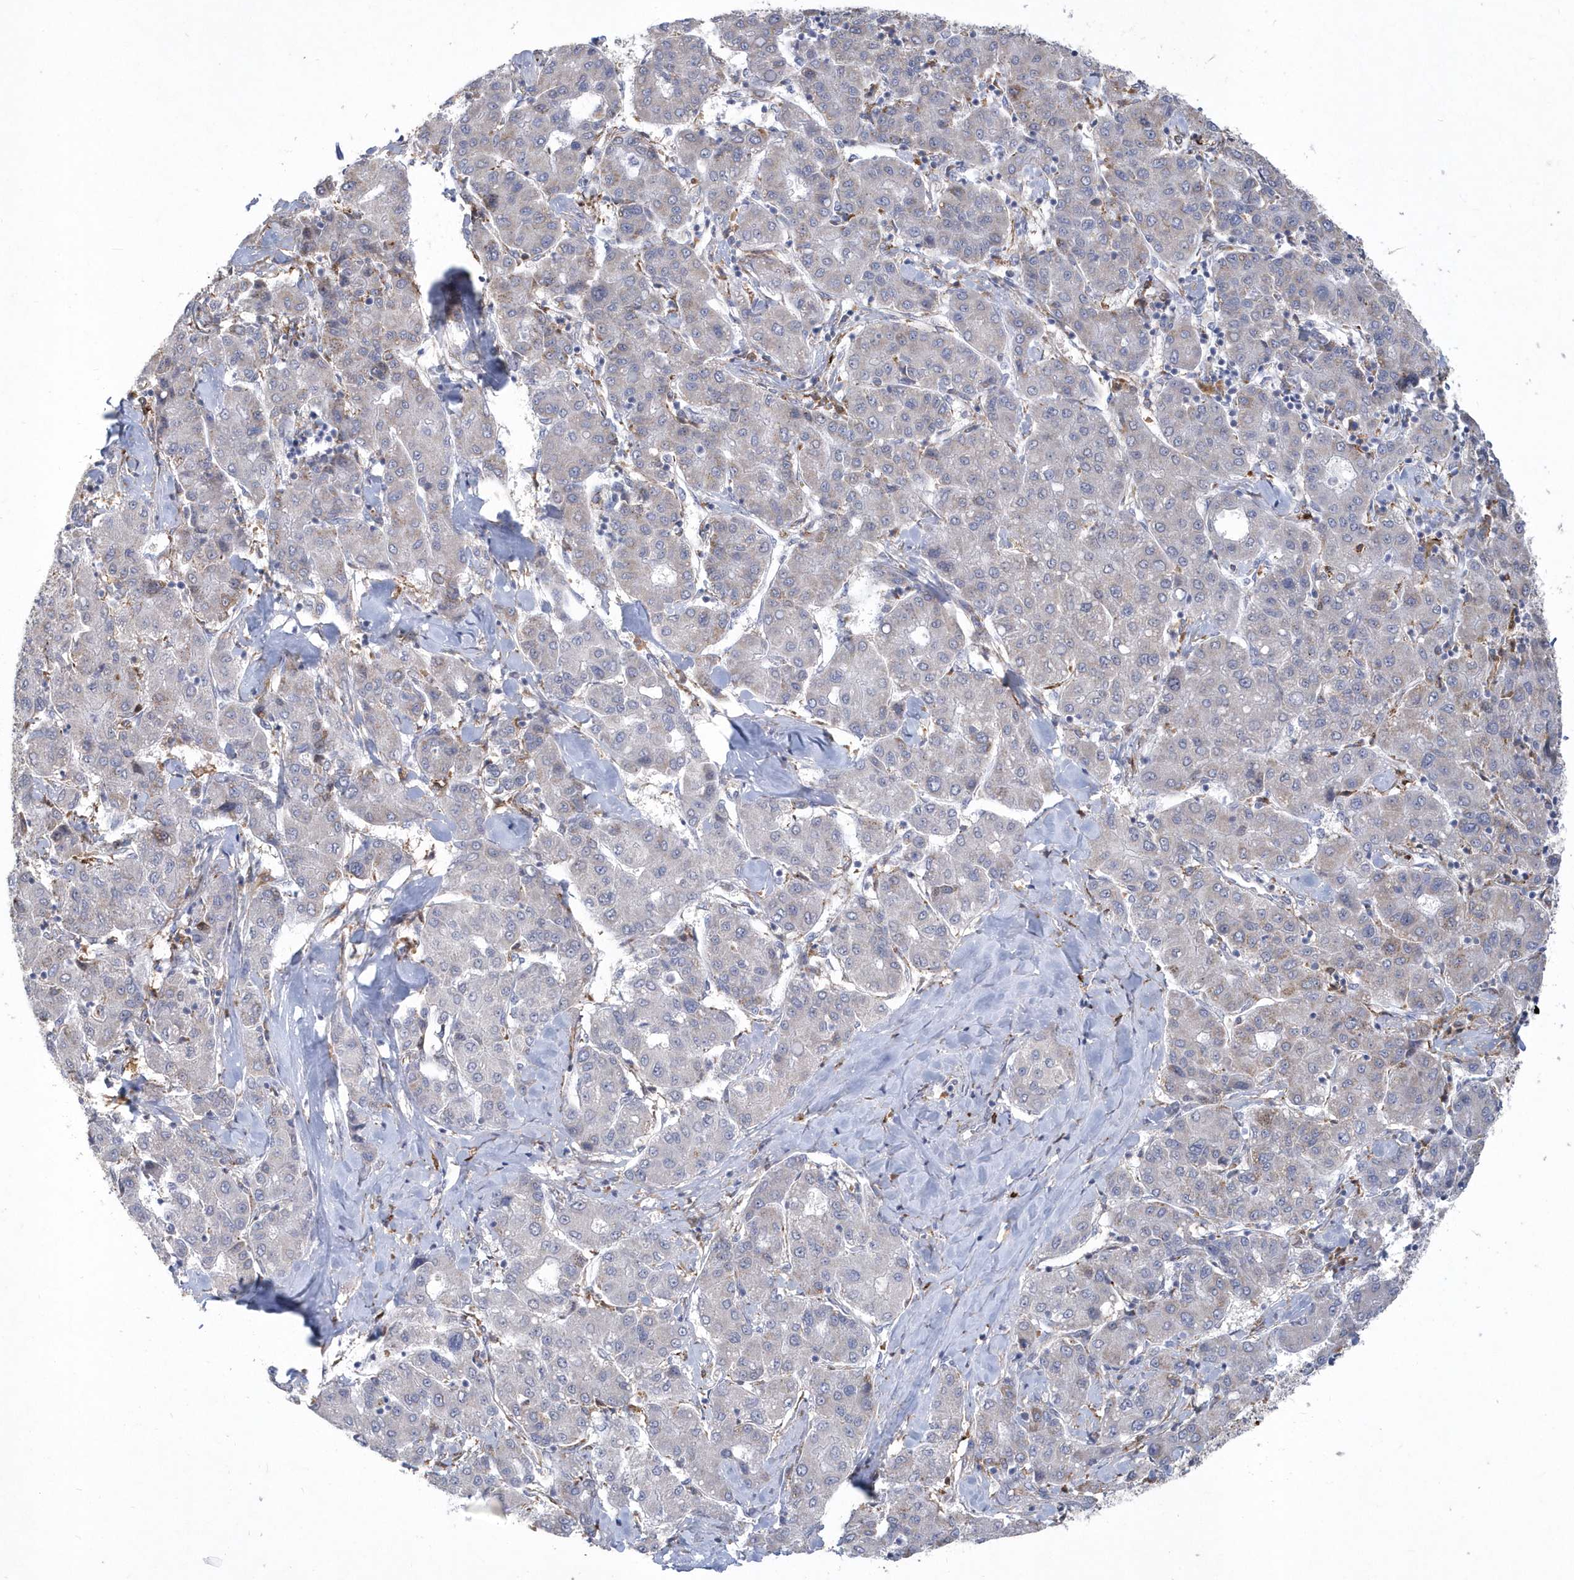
{"staining": {"intensity": "negative", "quantity": "none", "location": "none"}, "tissue": "liver cancer", "cell_type": "Tumor cells", "image_type": "cancer", "snomed": [{"axis": "morphology", "description": "Carcinoma, Hepatocellular, NOS"}, {"axis": "topography", "description": "Liver"}], "caption": "Human liver cancer (hepatocellular carcinoma) stained for a protein using immunohistochemistry displays no expression in tumor cells.", "gene": "TSPEAR", "patient": {"sex": "male", "age": 65}}